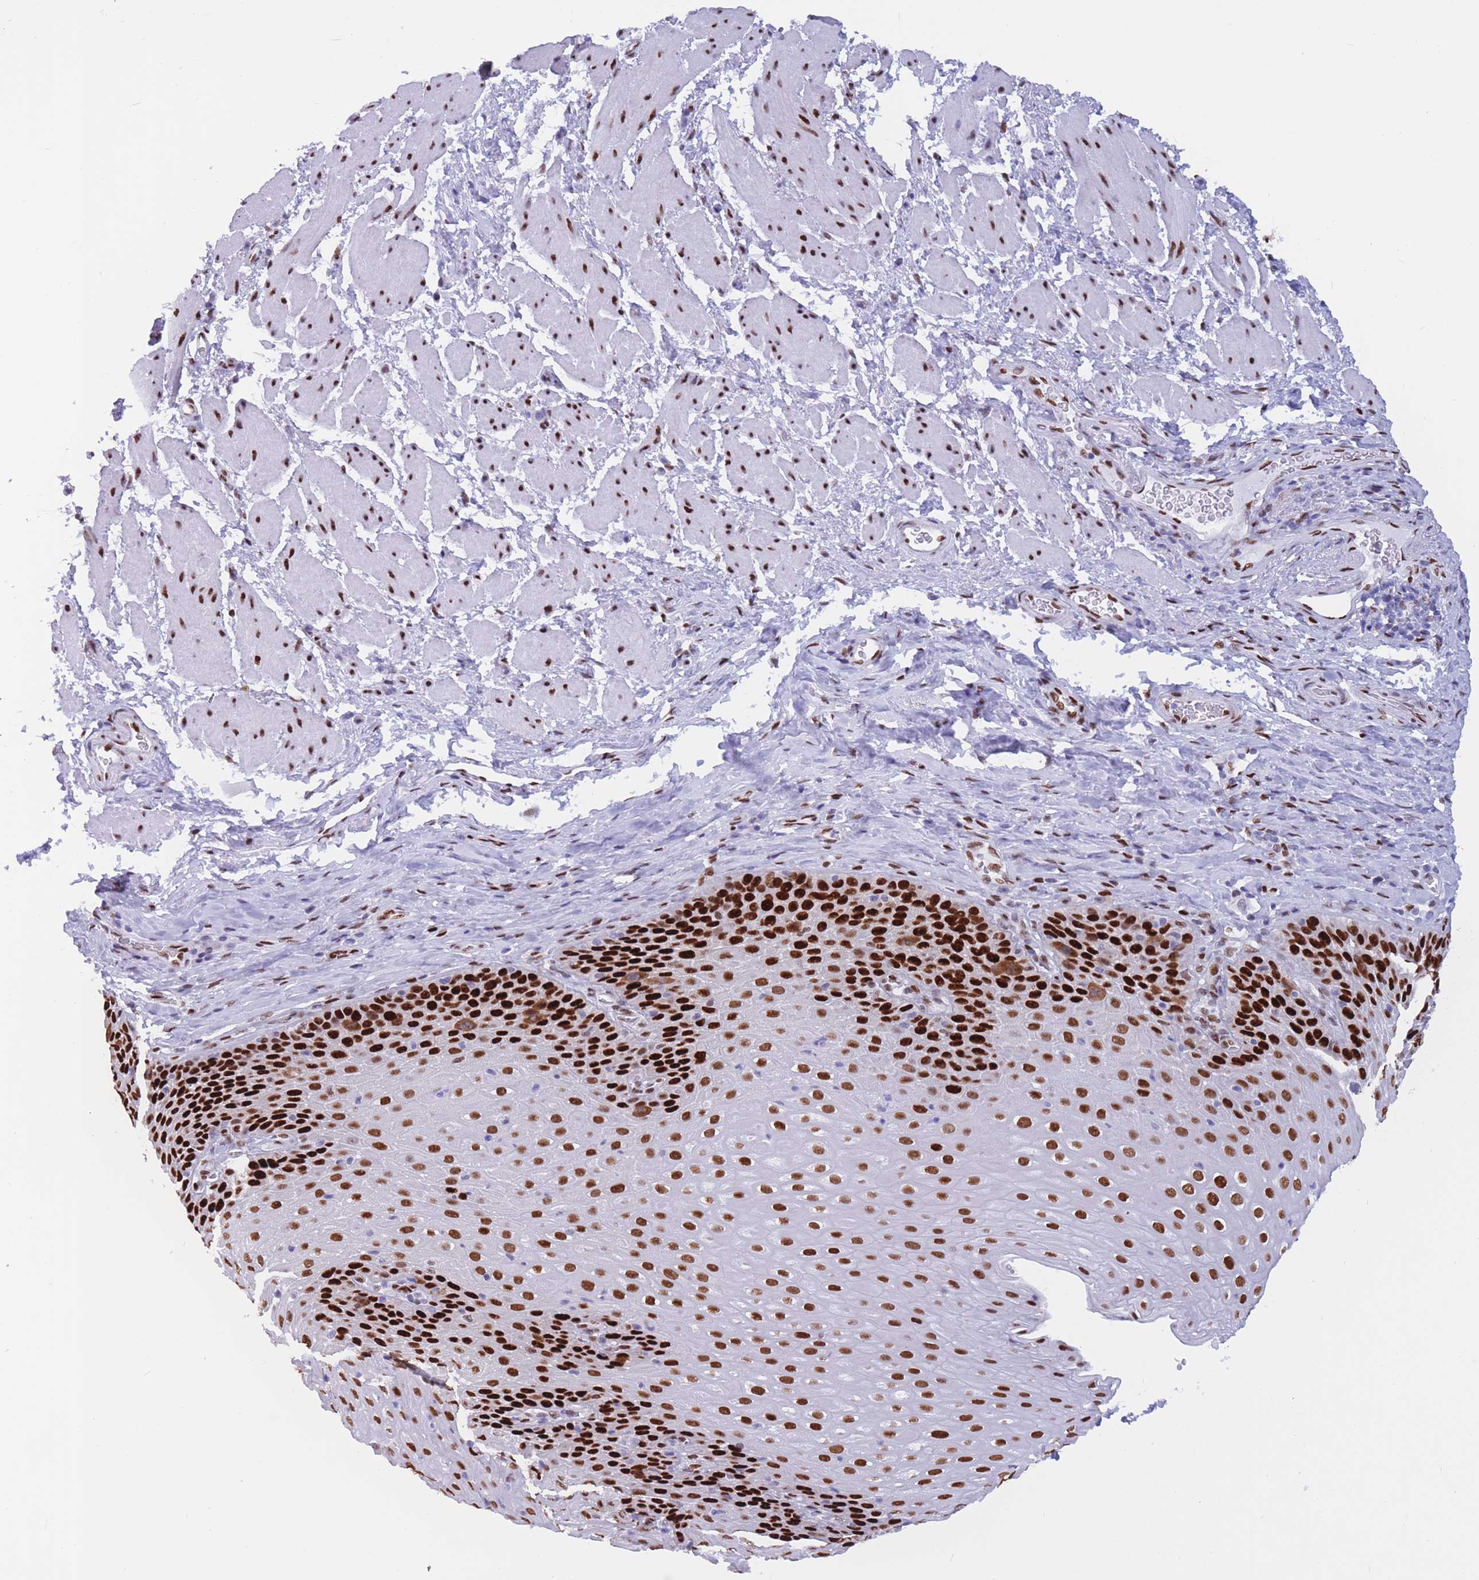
{"staining": {"intensity": "strong", "quantity": ">75%", "location": "nuclear"}, "tissue": "esophagus", "cell_type": "Squamous epithelial cells", "image_type": "normal", "snomed": [{"axis": "morphology", "description": "Normal tissue, NOS"}, {"axis": "topography", "description": "Esophagus"}], "caption": "A brown stain labels strong nuclear staining of a protein in squamous epithelial cells of benign human esophagus. The protein of interest is stained brown, and the nuclei are stained in blue (DAB IHC with brightfield microscopy, high magnification).", "gene": "NASP", "patient": {"sex": "female", "age": 61}}